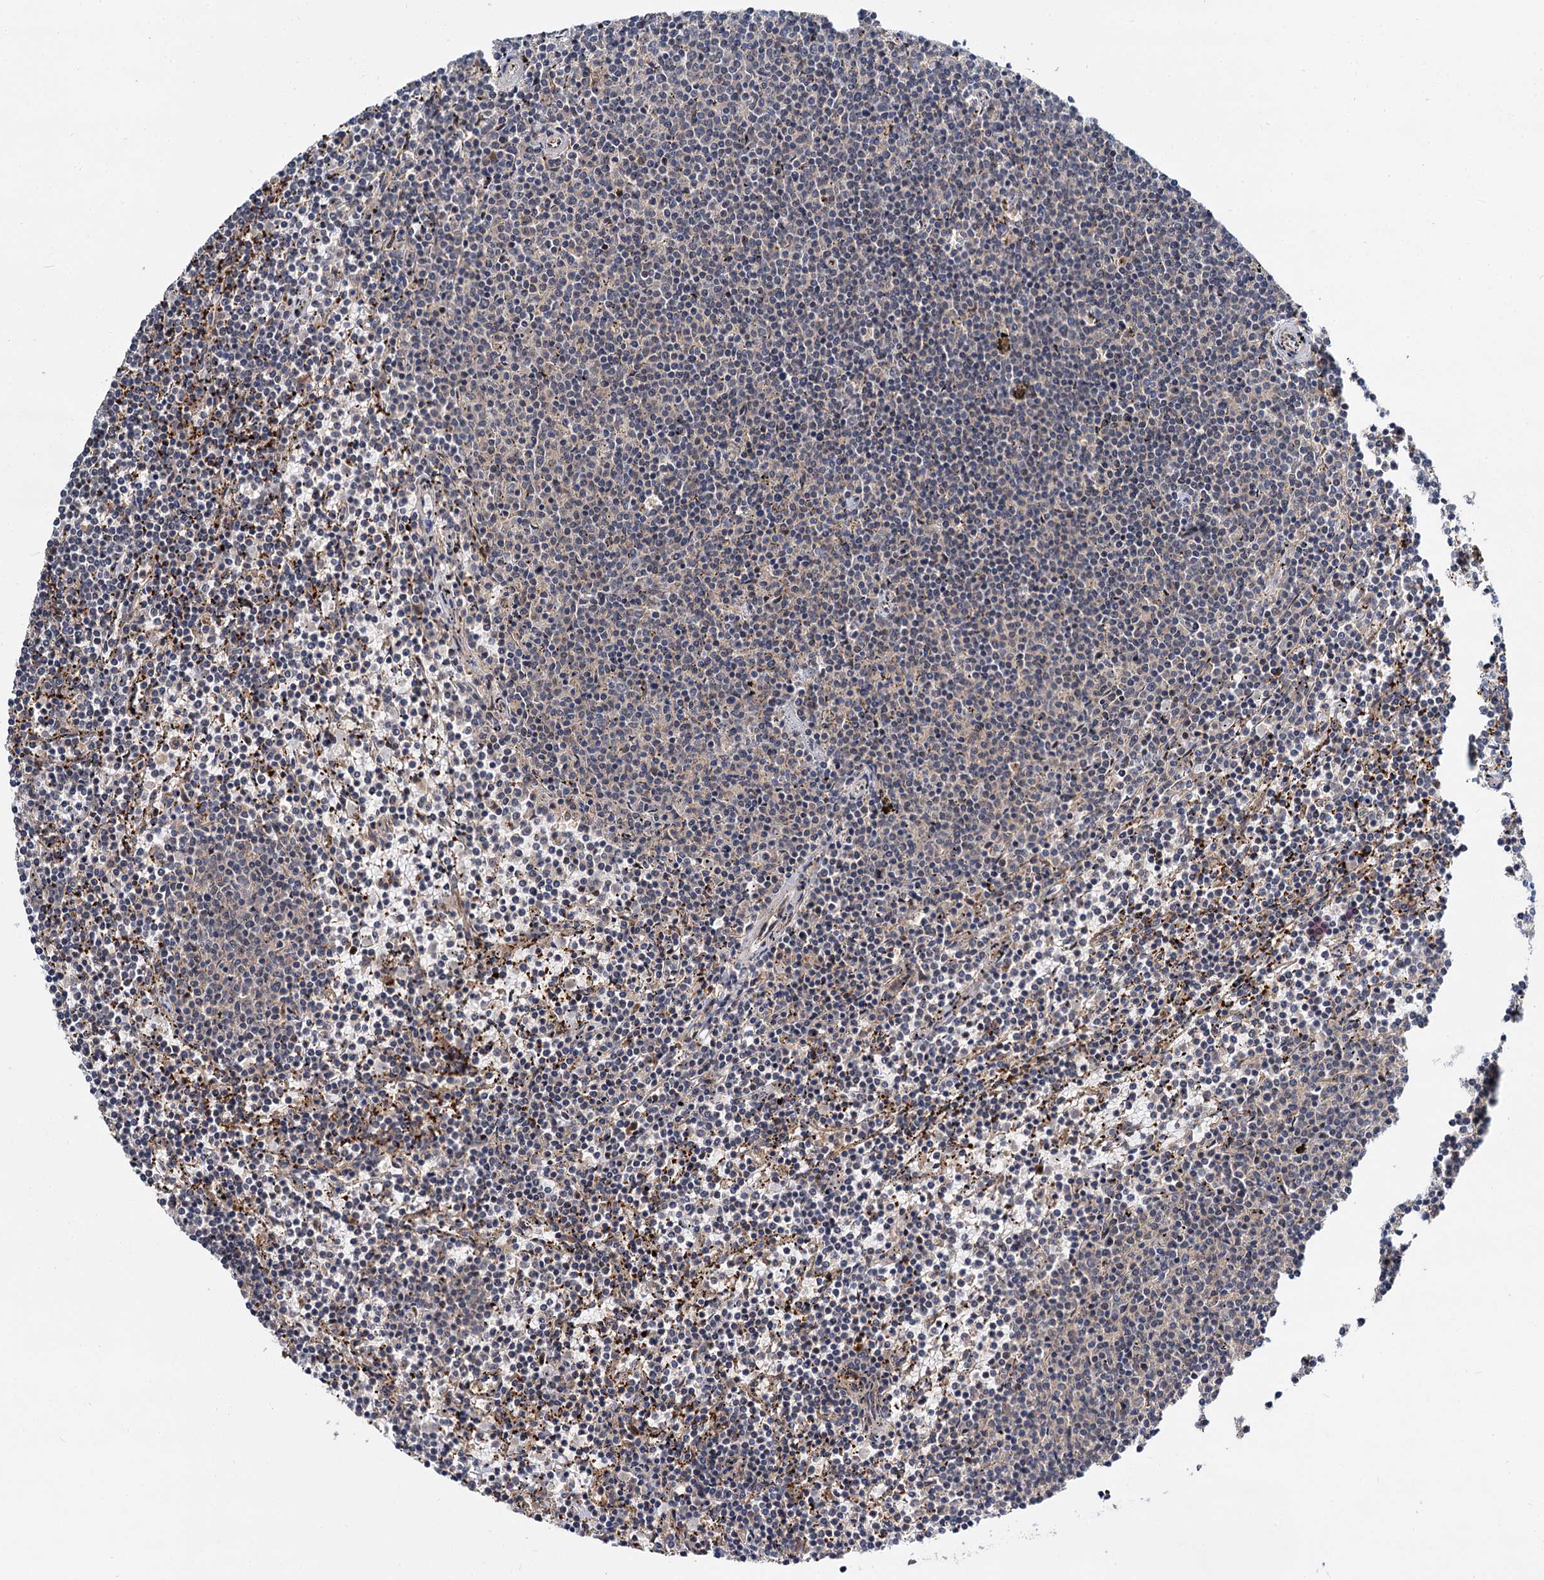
{"staining": {"intensity": "negative", "quantity": "none", "location": "none"}, "tissue": "lymphoma", "cell_type": "Tumor cells", "image_type": "cancer", "snomed": [{"axis": "morphology", "description": "Malignant lymphoma, non-Hodgkin's type, Low grade"}, {"axis": "topography", "description": "Spleen"}], "caption": "Lymphoma was stained to show a protein in brown. There is no significant staining in tumor cells. The staining was performed using DAB to visualize the protein expression in brown, while the nuclei were stained in blue with hematoxylin (Magnification: 20x).", "gene": "MBD6", "patient": {"sex": "female", "age": 50}}